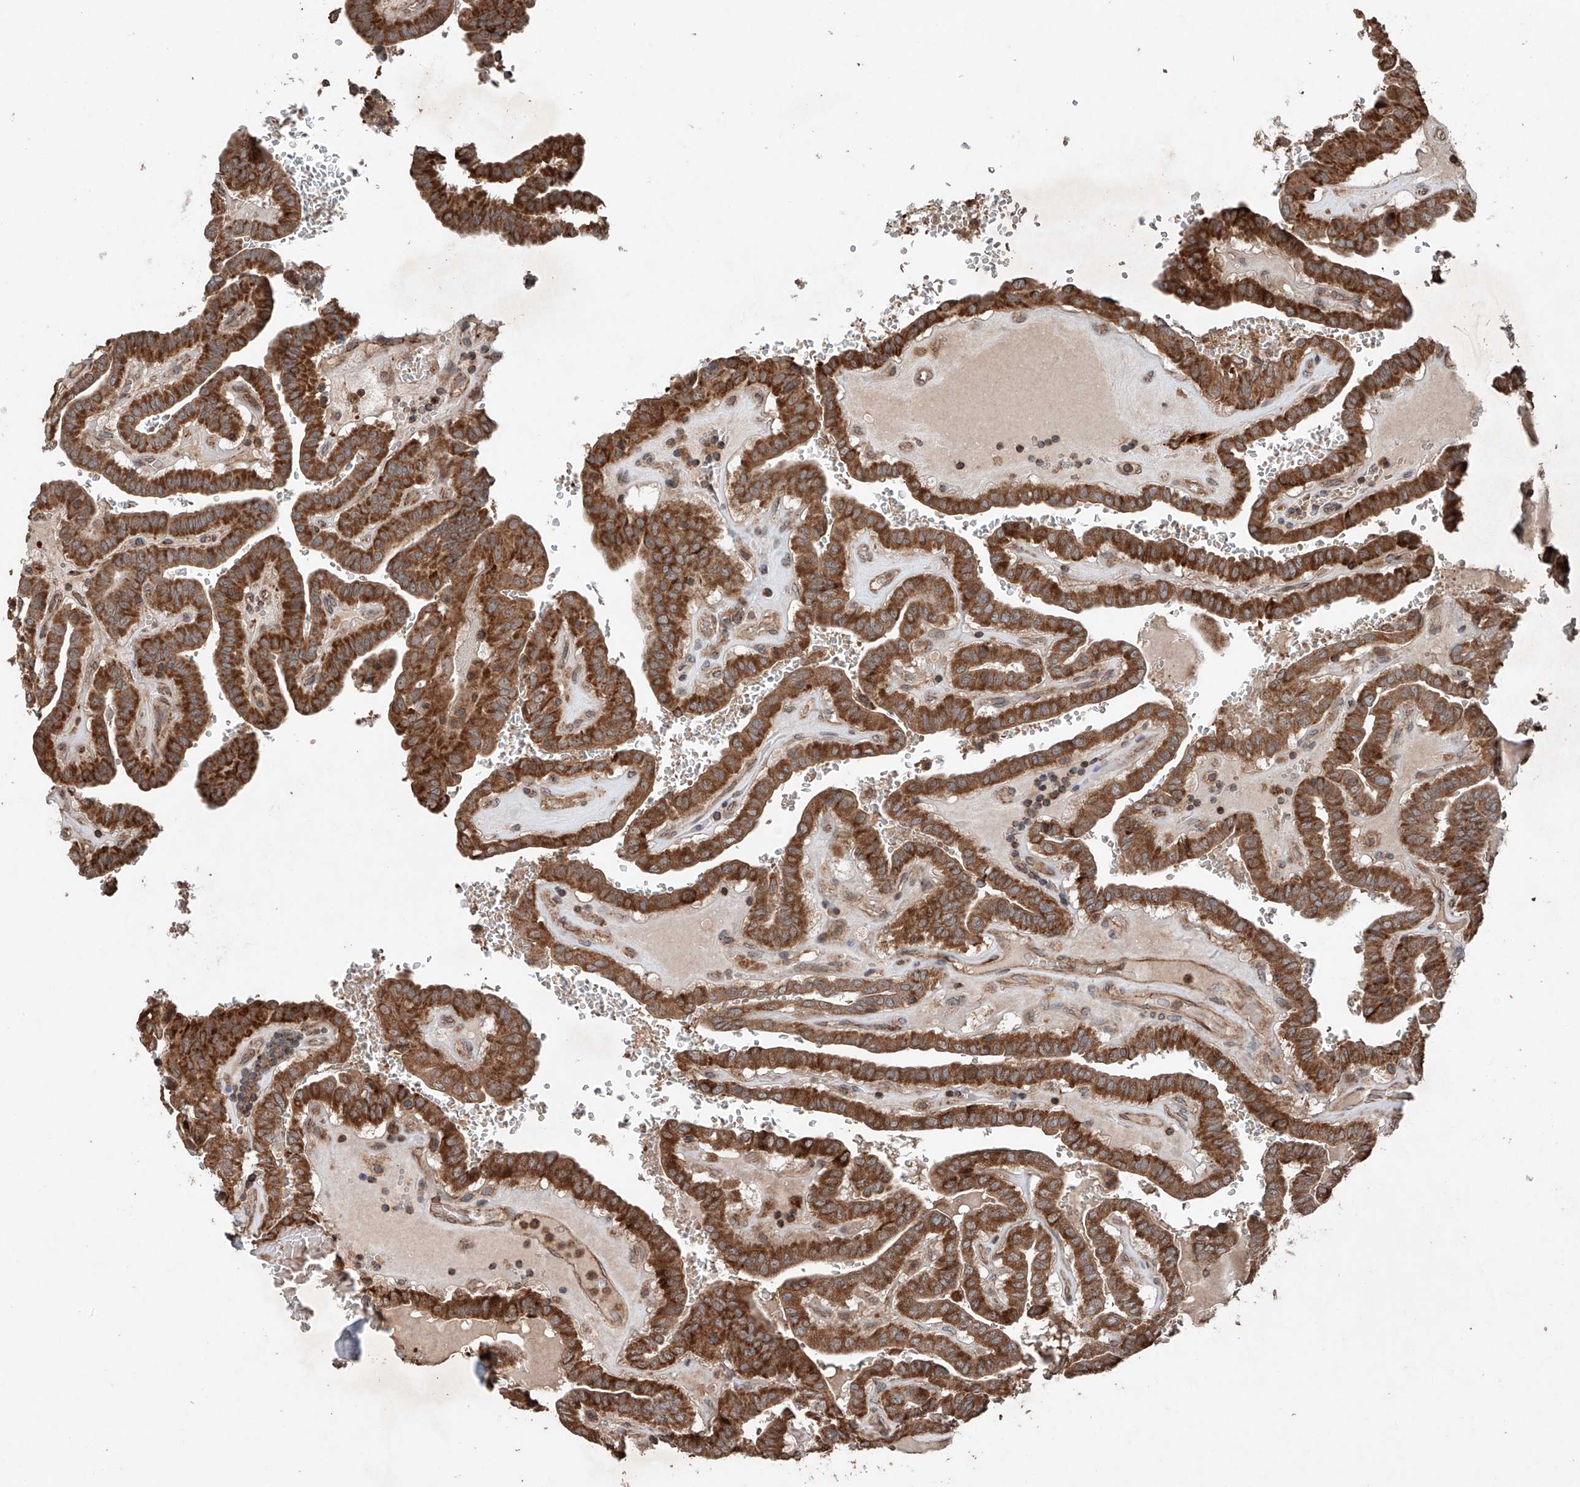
{"staining": {"intensity": "strong", "quantity": ">75%", "location": "cytoplasmic/membranous"}, "tissue": "thyroid cancer", "cell_type": "Tumor cells", "image_type": "cancer", "snomed": [{"axis": "morphology", "description": "Papillary adenocarcinoma, NOS"}, {"axis": "topography", "description": "Thyroid gland"}], "caption": "The histopathology image exhibits a brown stain indicating the presence of a protein in the cytoplasmic/membranous of tumor cells in thyroid papillary adenocarcinoma. Using DAB (brown) and hematoxylin (blue) stains, captured at high magnification using brightfield microscopy.", "gene": "AP4B1", "patient": {"sex": "male", "age": 77}}